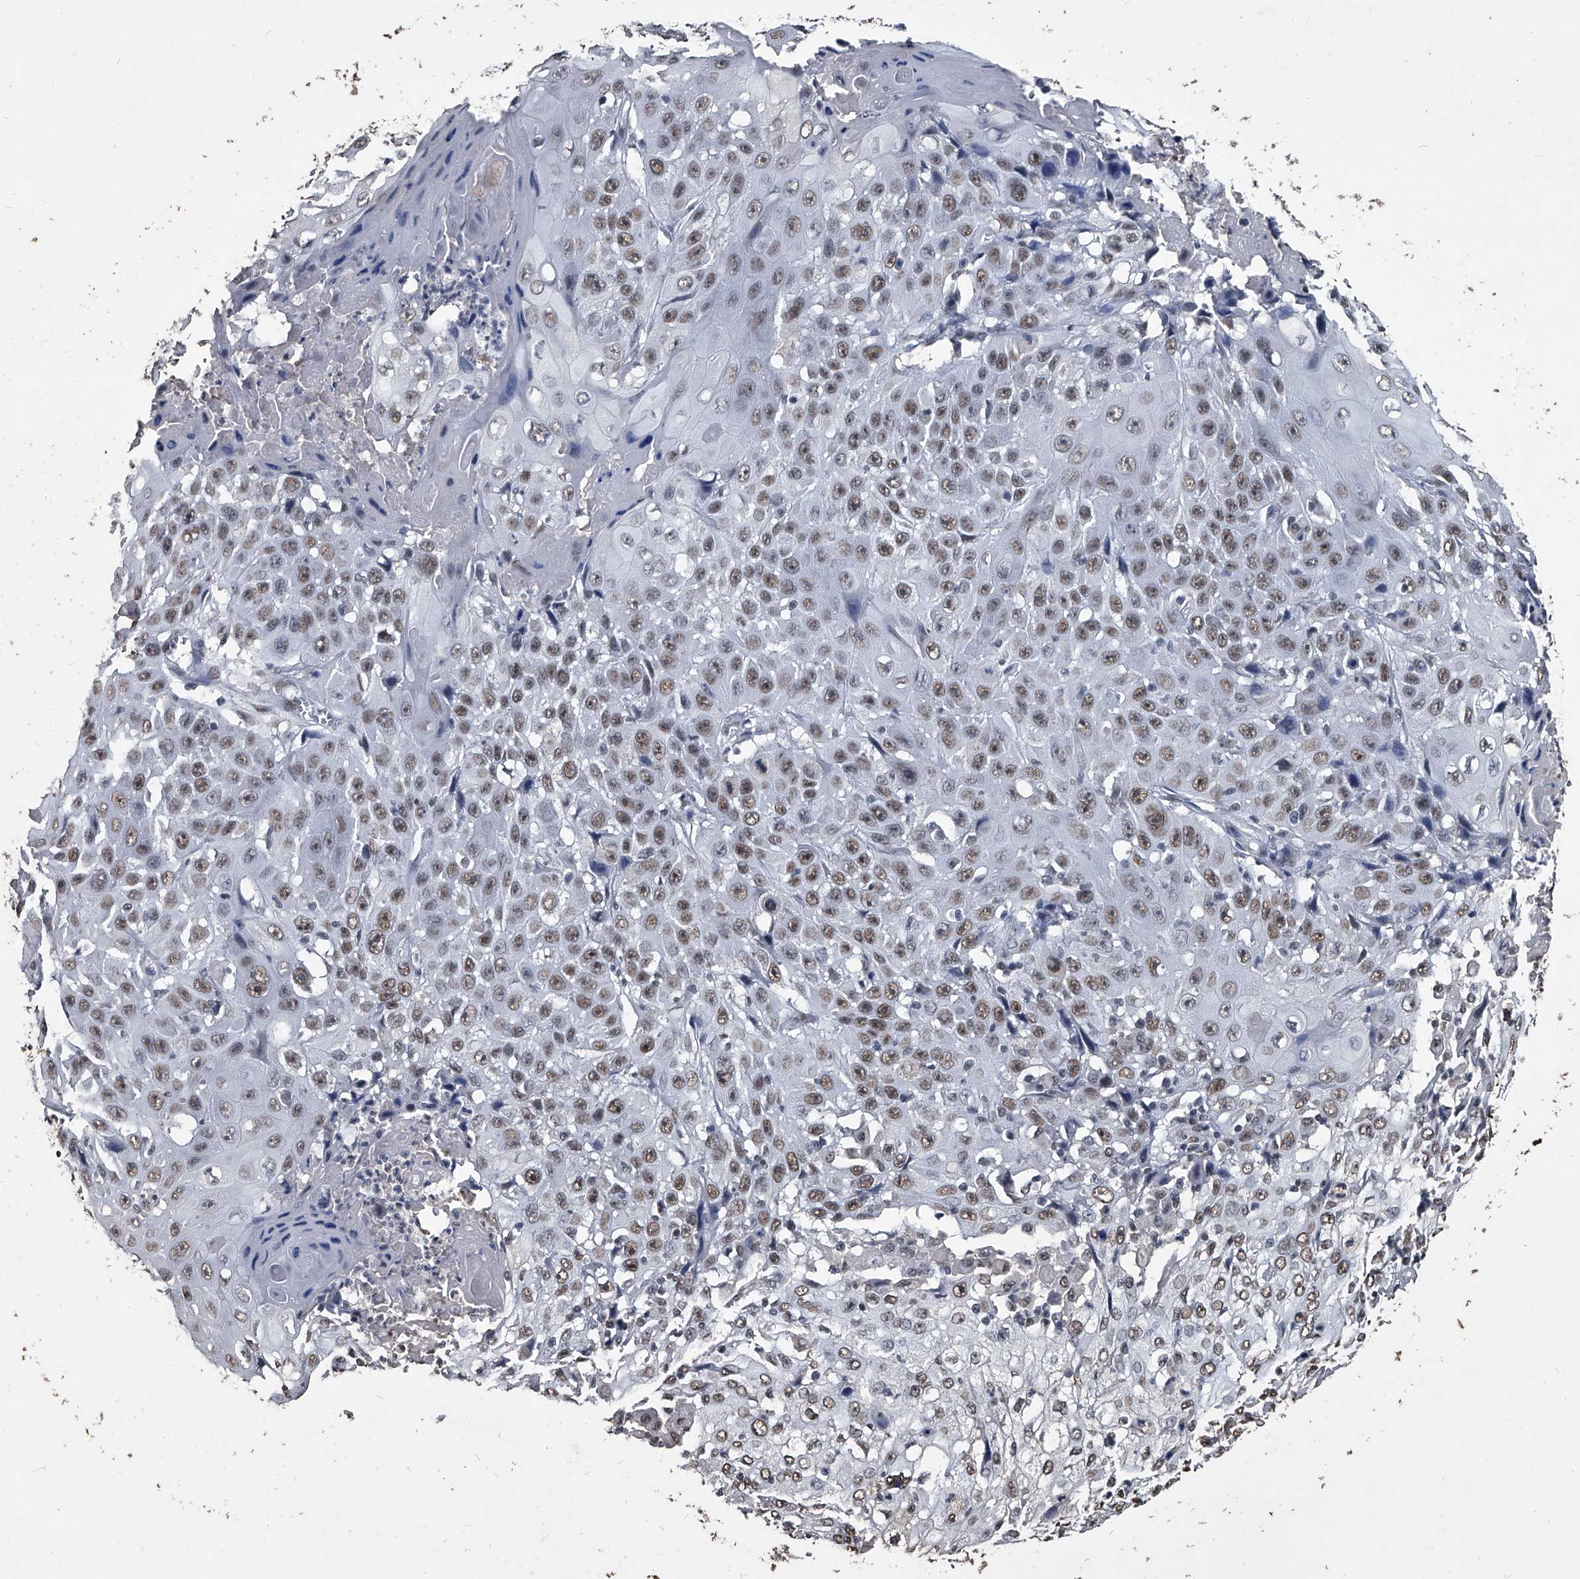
{"staining": {"intensity": "weak", "quantity": "25%-75%", "location": "nuclear"}, "tissue": "cervical cancer", "cell_type": "Tumor cells", "image_type": "cancer", "snomed": [{"axis": "morphology", "description": "Squamous cell carcinoma, NOS"}, {"axis": "topography", "description": "Cervix"}], "caption": "This micrograph reveals IHC staining of cervical cancer, with low weak nuclear staining in approximately 25%-75% of tumor cells.", "gene": "MATR3", "patient": {"sex": "female", "age": 39}}